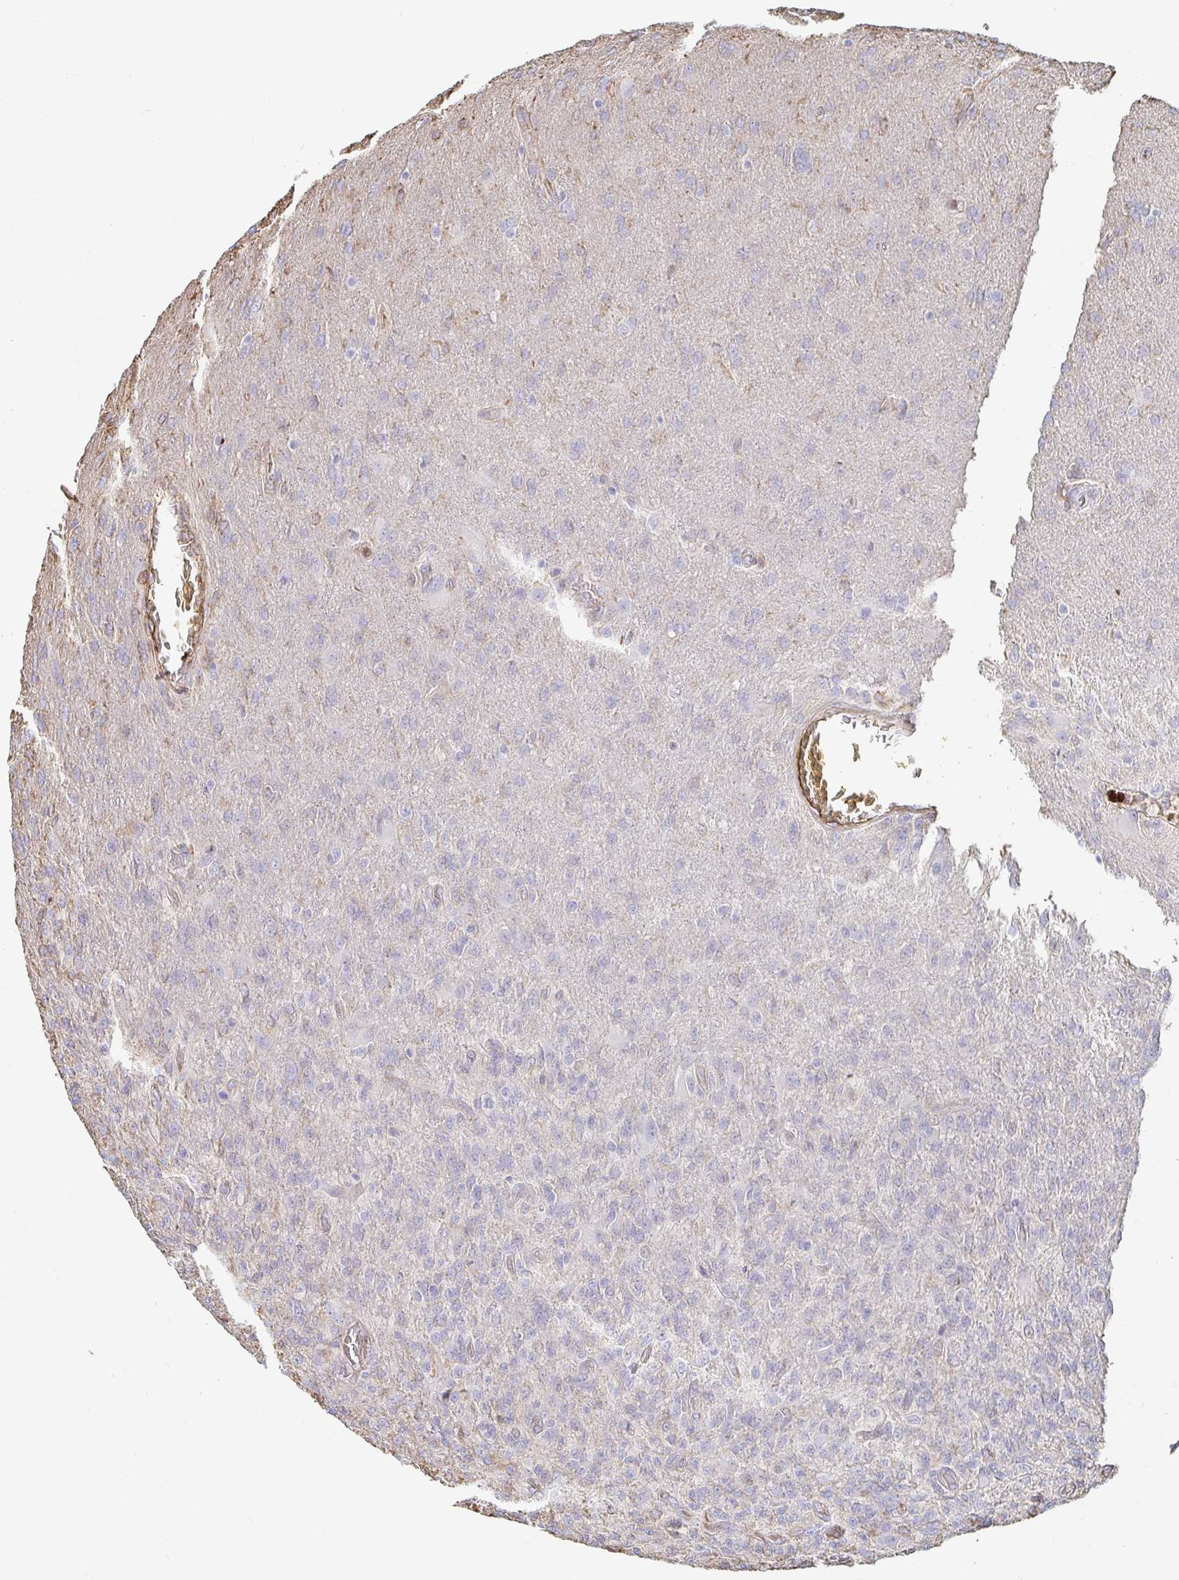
{"staining": {"intensity": "negative", "quantity": "none", "location": "none"}, "tissue": "glioma", "cell_type": "Tumor cells", "image_type": "cancer", "snomed": [{"axis": "morphology", "description": "Glioma, malignant, High grade"}, {"axis": "topography", "description": "Brain"}], "caption": "The IHC histopathology image has no significant staining in tumor cells of malignant glioma (high-grade) tissue.", "gene": "PTPN14", "patient": {"sex": "male", "age": 61}}